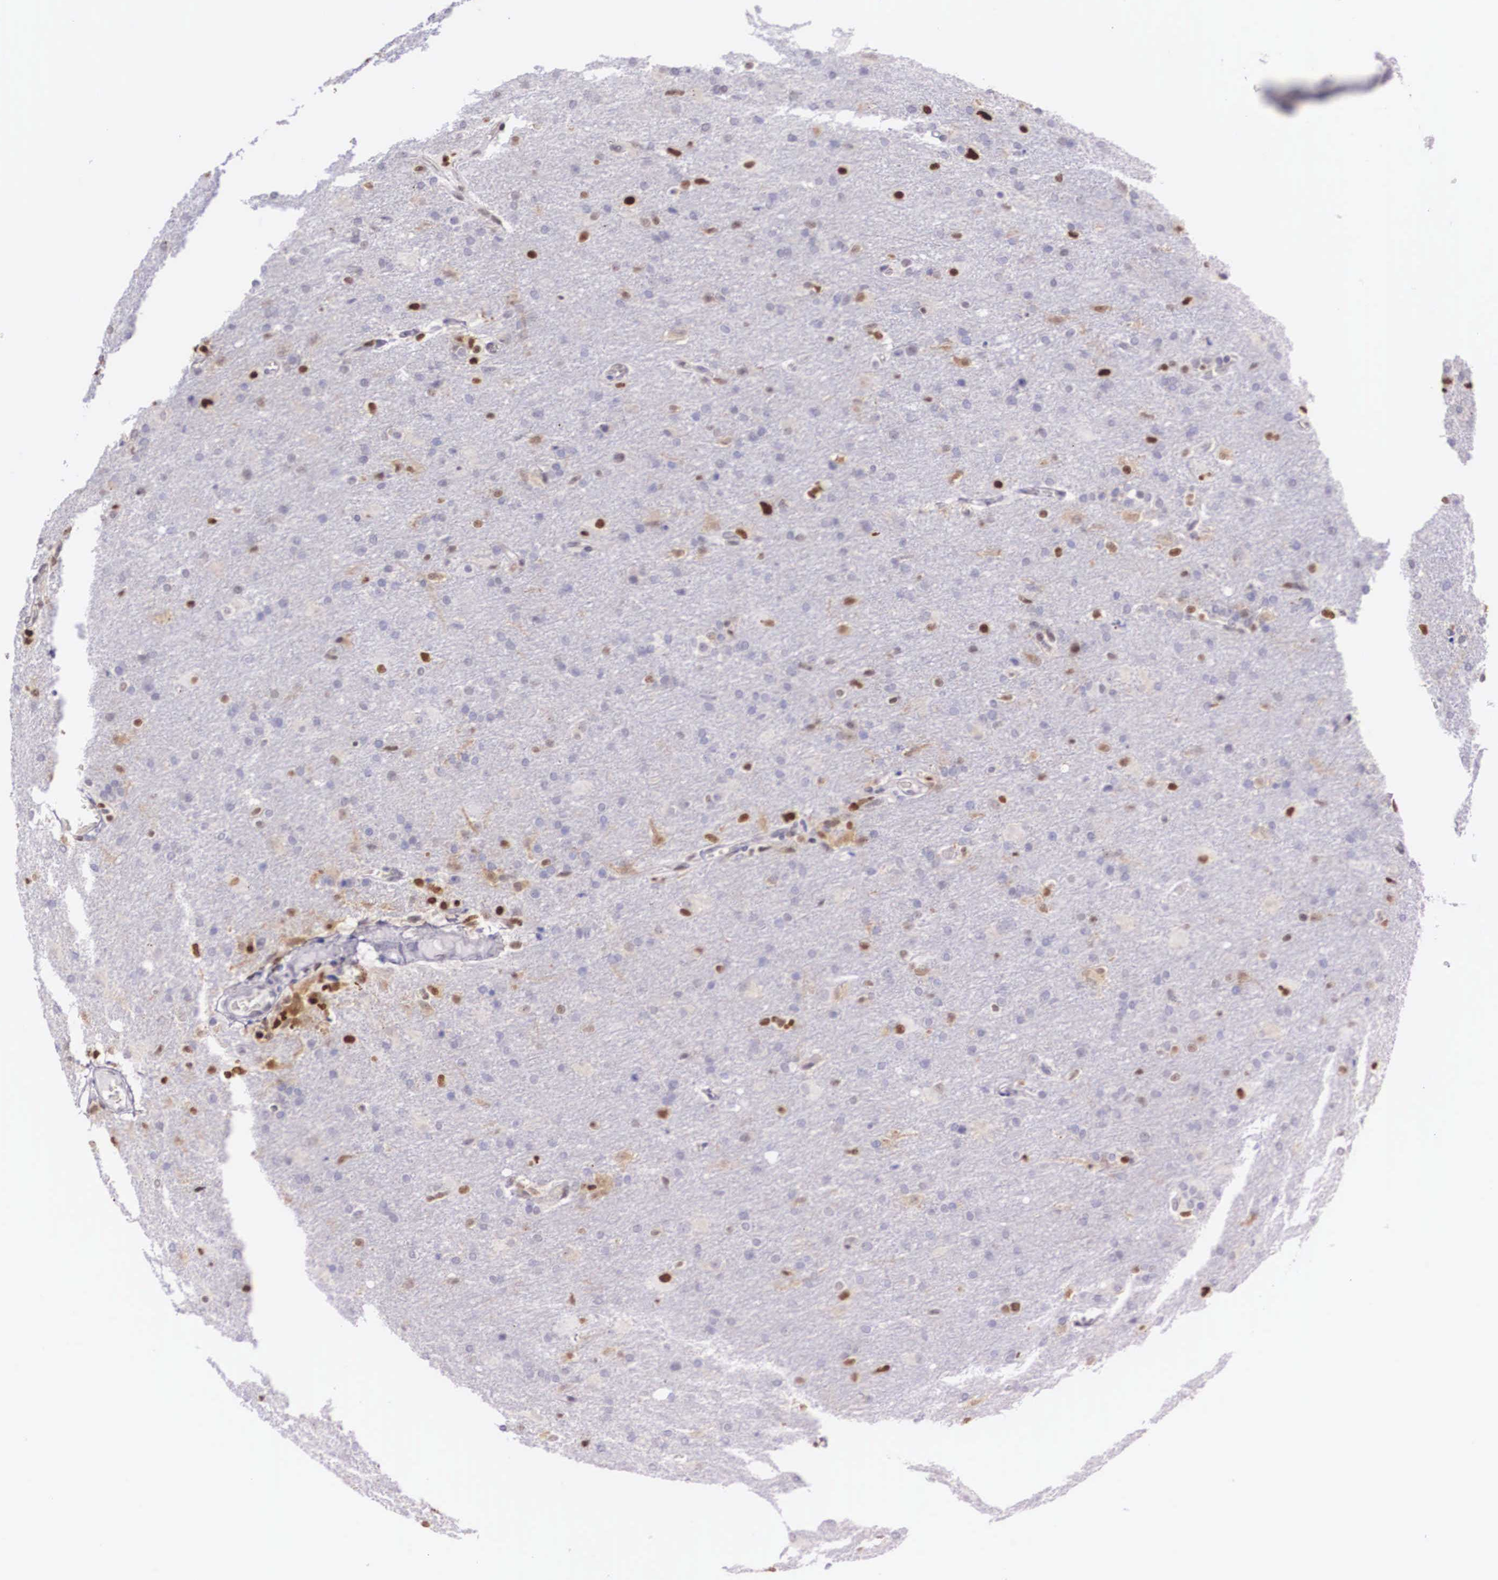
{"staining": {"intensity": "moderate", "quantity": "<25%", "location": "nuclear"}, "tissue": "glioma", "cell_type": "Tumor cells", "image_type": "cancer", "snomed": [{"axis": "morphology", "description": "Glioma, malignant, High grade"}, {"axis": "topography", "description": "Brain"}], "caption": "A photomicrograph of high-grade glioma (malignant) stained for a protein exhibits moderate nuclear brown staining in tumor cells.", "gene": "HMGN5", "patient": {"sex": "male", "age": 68}}